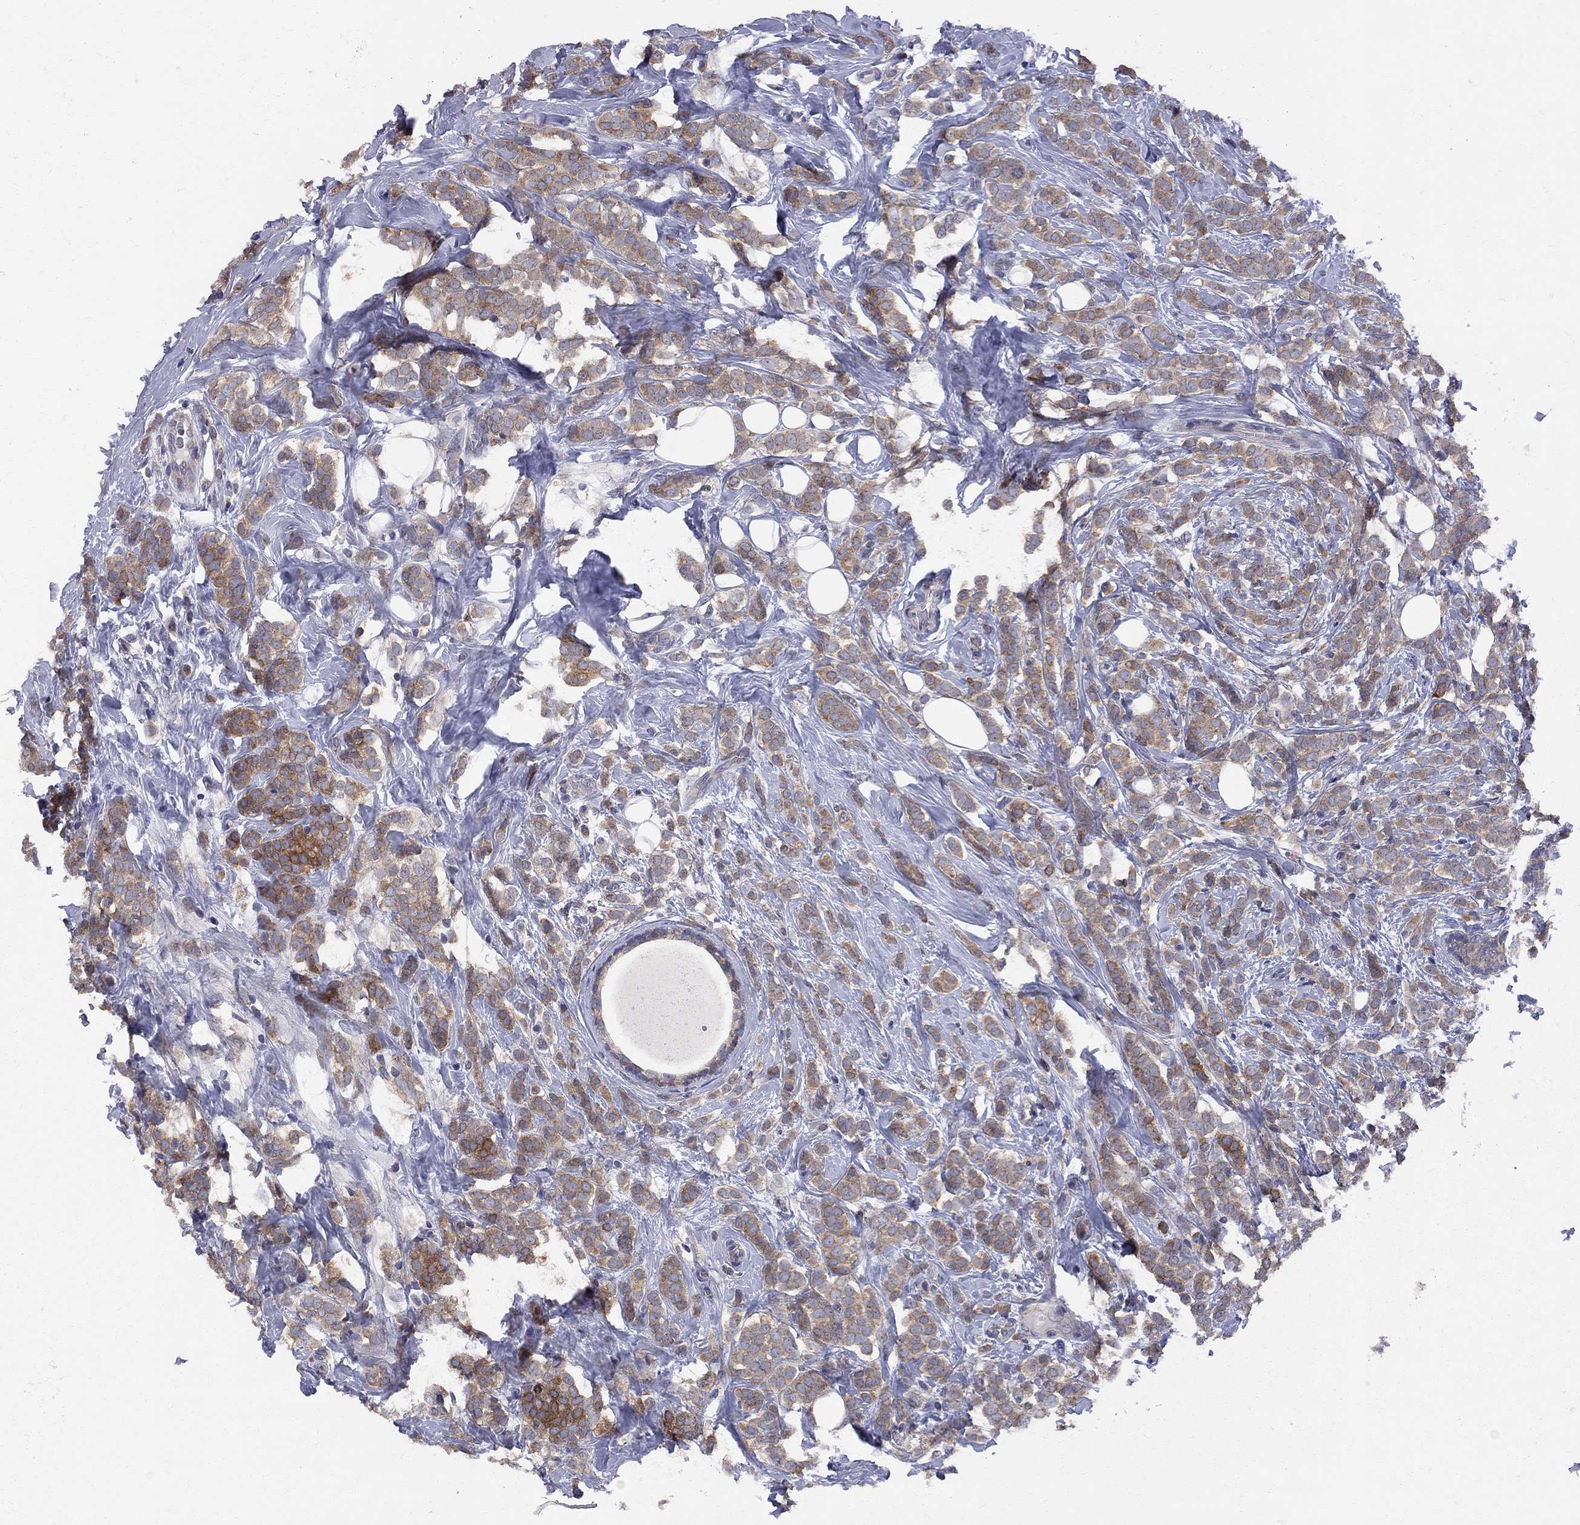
{"staining": {"intensity": "moderate", "quantity": ">75%", "location": "cytoplasmic/membranous"}, "tissue": "breast cancer", "cell_type": "Tumor cells", "image_type": "cancer", "snomed": [{"axis": "morphology", "description": "Lobular carcinoma"}, {"axis": "topography", "description": "Breast"}], "caption": "DAB (3,3'-diaminobenzidine) immunohistochemical staining of human breast cancer exhibits moderate cytoplasmic/membranous protein expression in approximately >75% of tumor cells. (DAB (3,3'-diaminobenzidine) IHC, brown staining for protein, blue staining for nuclei).", "gene": "CNOT11", "patient": {"sex": "female", "age": 49}}